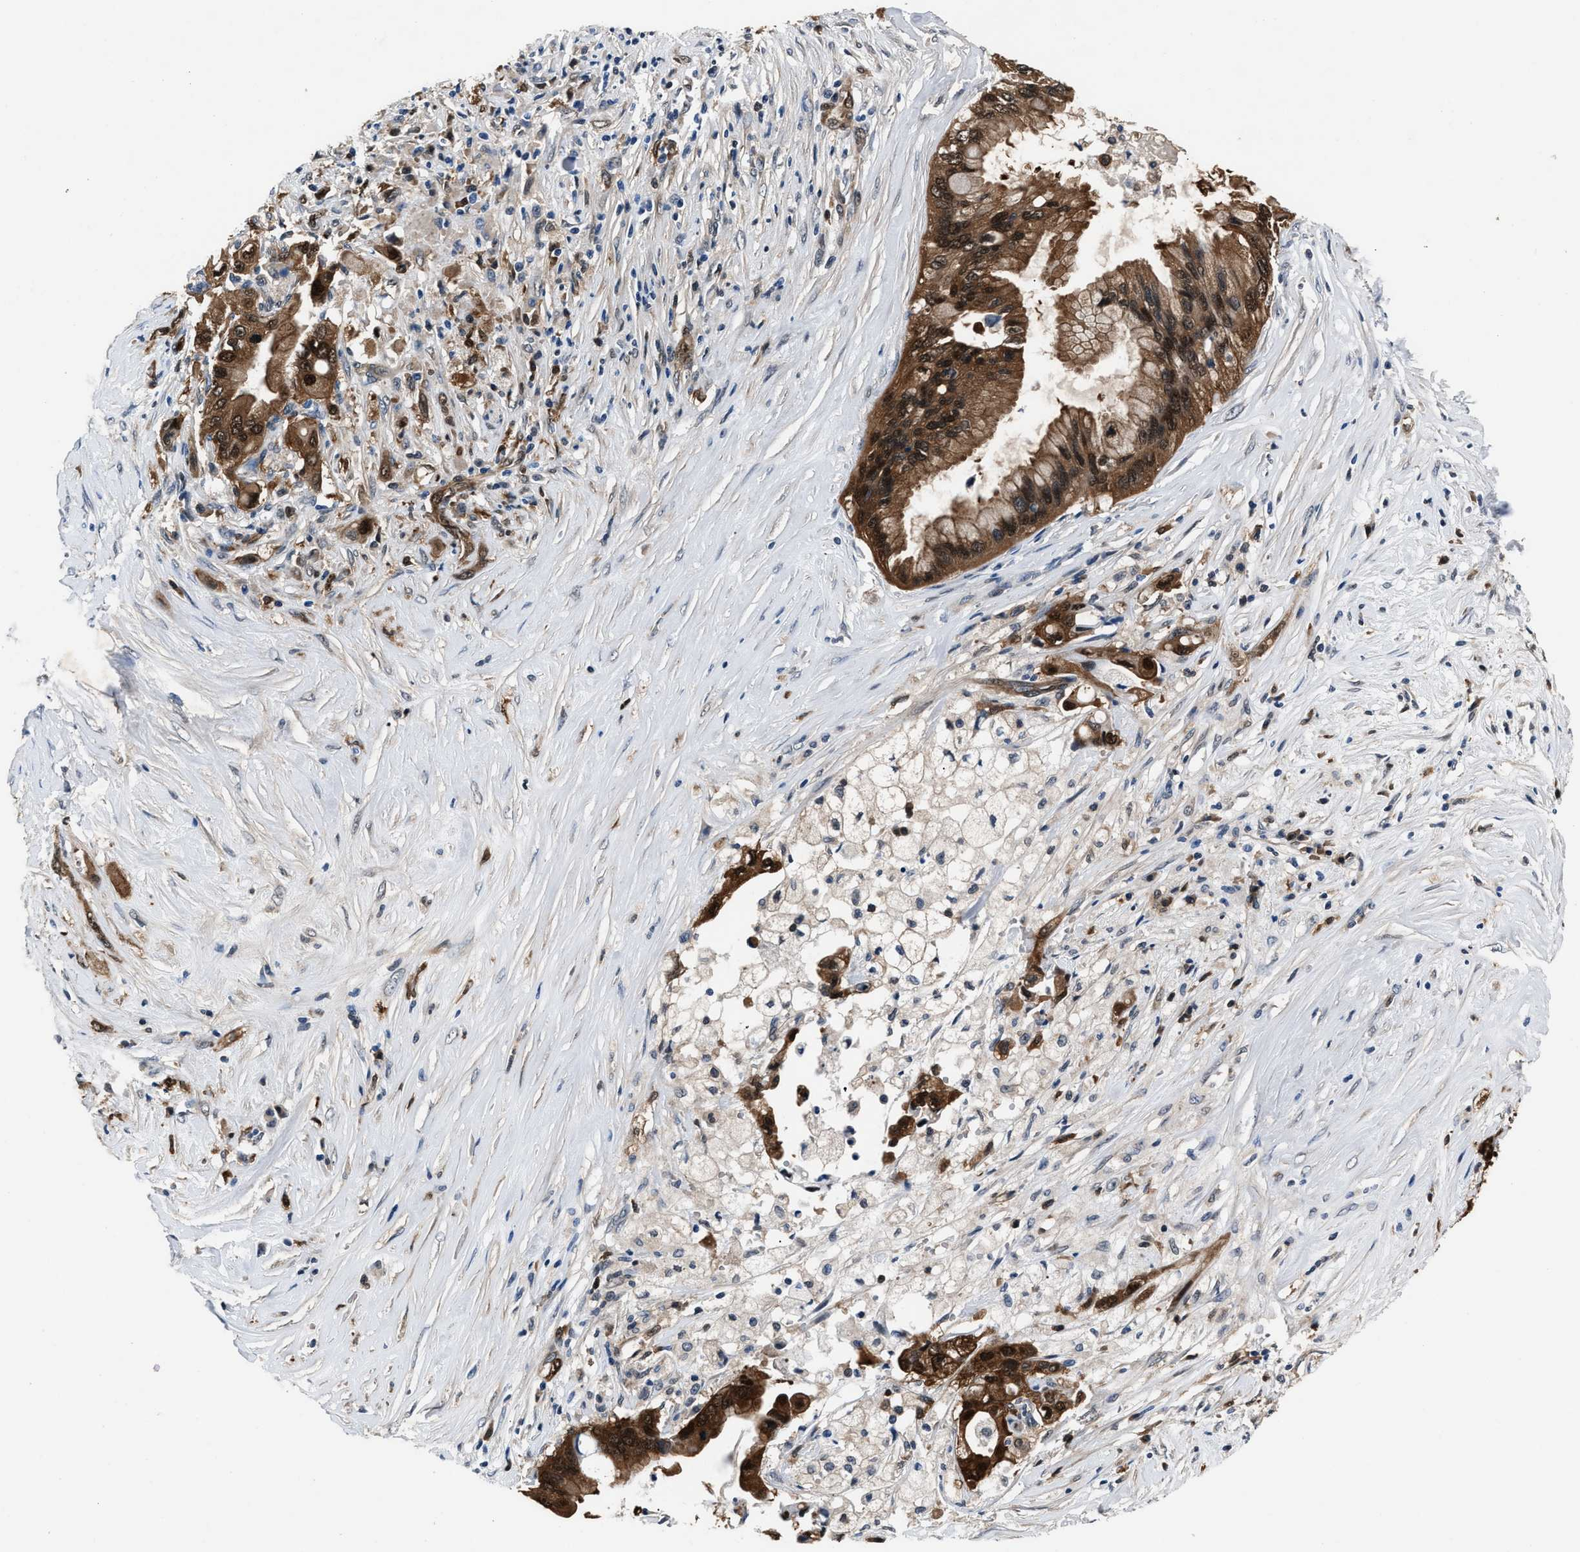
{"staining": {"intensity": "strong", "quantity": "25%-75%", "location": "cytoplasmic/membranous,nuclear"}, "tissue": "pancreatic cancer", "cell_type": "Tumor cells", "image_type": "cancer", "snomed": [{"axis": "morphology", "description": "Adenocarcinoma, NOS"}, {"axis": "topography", "description": "Pancreas"}], "caption": "Immunohistochemical staining of adenocarcinoma (pancreatic) shows strong cytoplasmic/membranous and nuclear protein positivity in approximately 25%-75% of tumor cells. (brown staining indicates protein expression, while blue staining denotes nuclei).", "gene": "PPA1", "patient": {"sex": "female", "age": 73}}